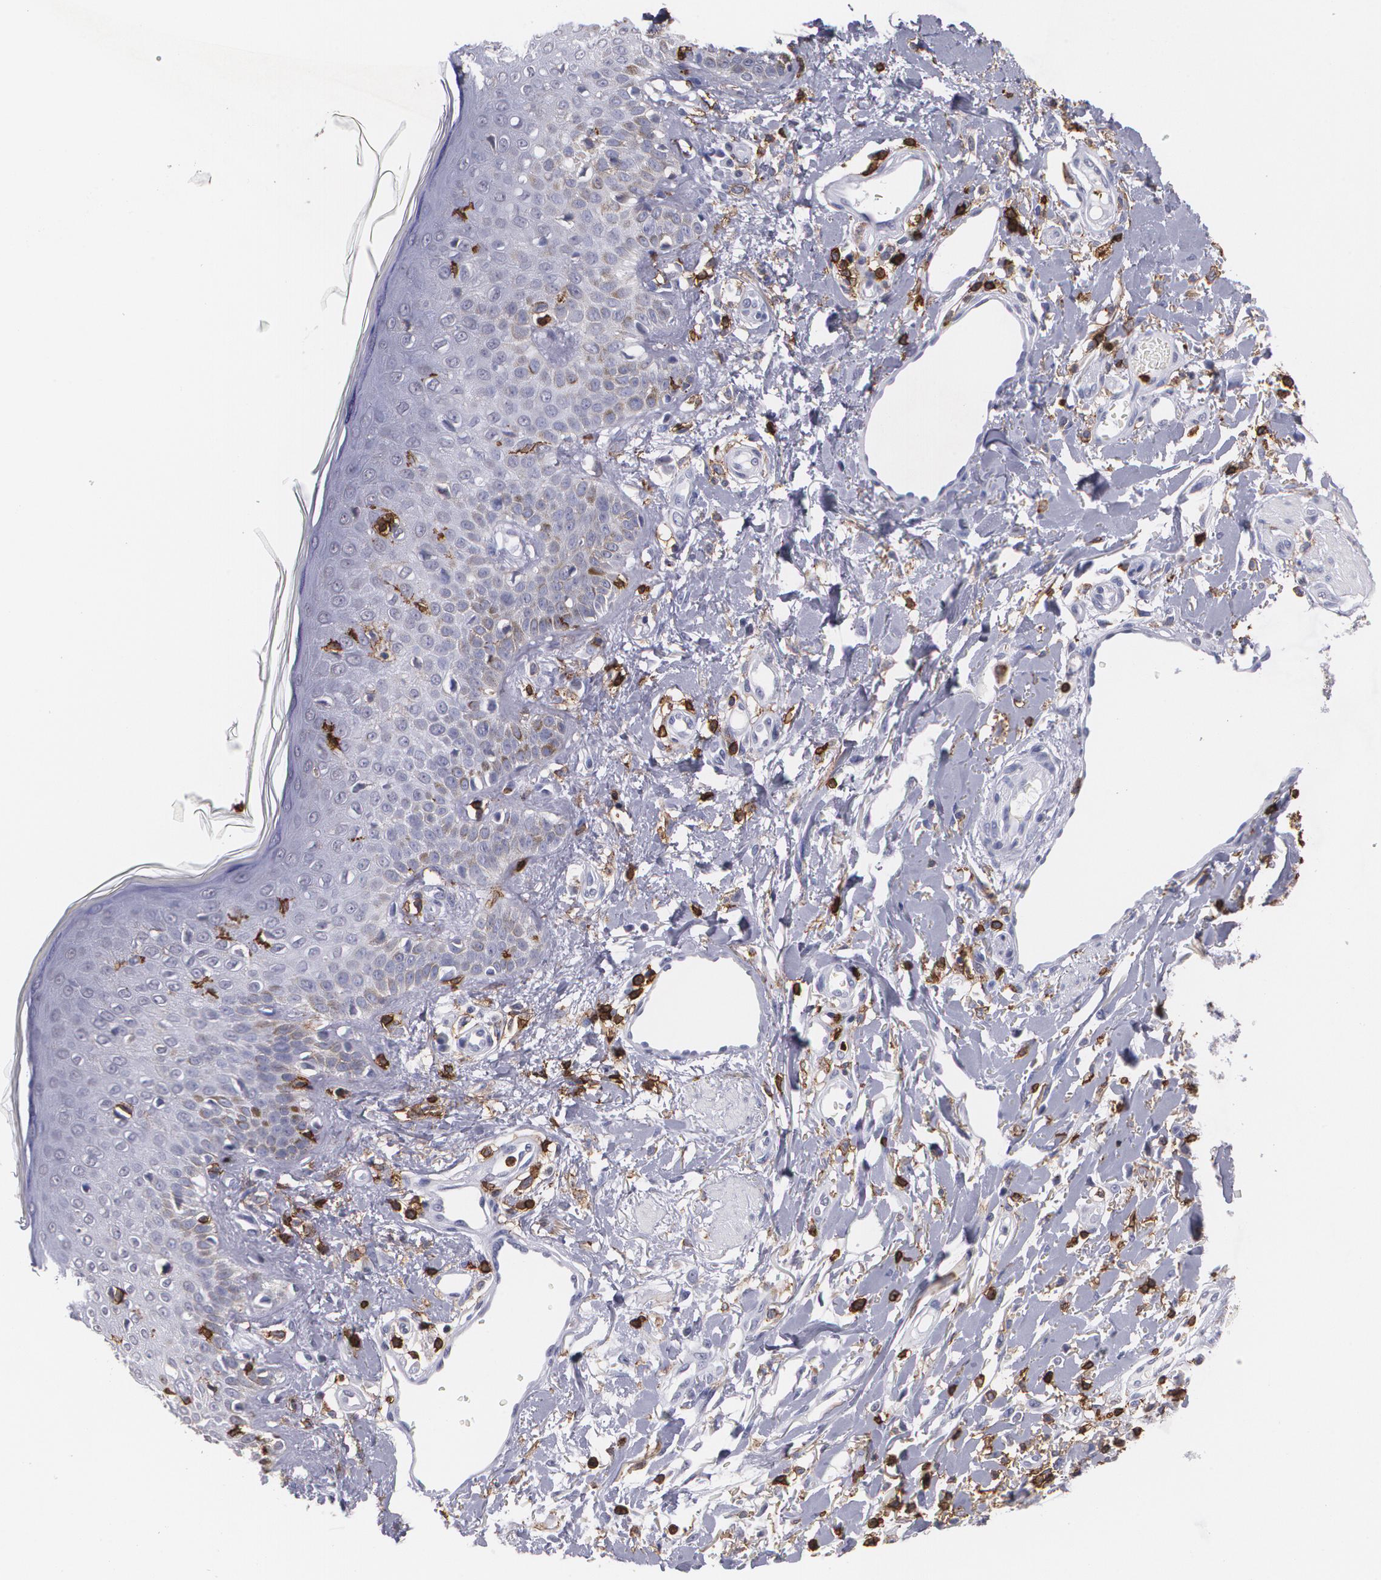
{"staining": {"intensity": "negative", "quantity": "none", "location": "none"}, "tissue": "skin cancer", "cell_type": "Tumor cells", "image_type": "cancer", "snomed": [{"axis": "morphology", "description": "Squamous cell carcinoma, NOS"}, {"axis": "topography", "description": "Skin"}], "caption": "There is no significant positivity in tumor cells of skin squamous cell carcinoma.", "gene": "PTPRC", "patient": {"sex": "female", "age": 59}}